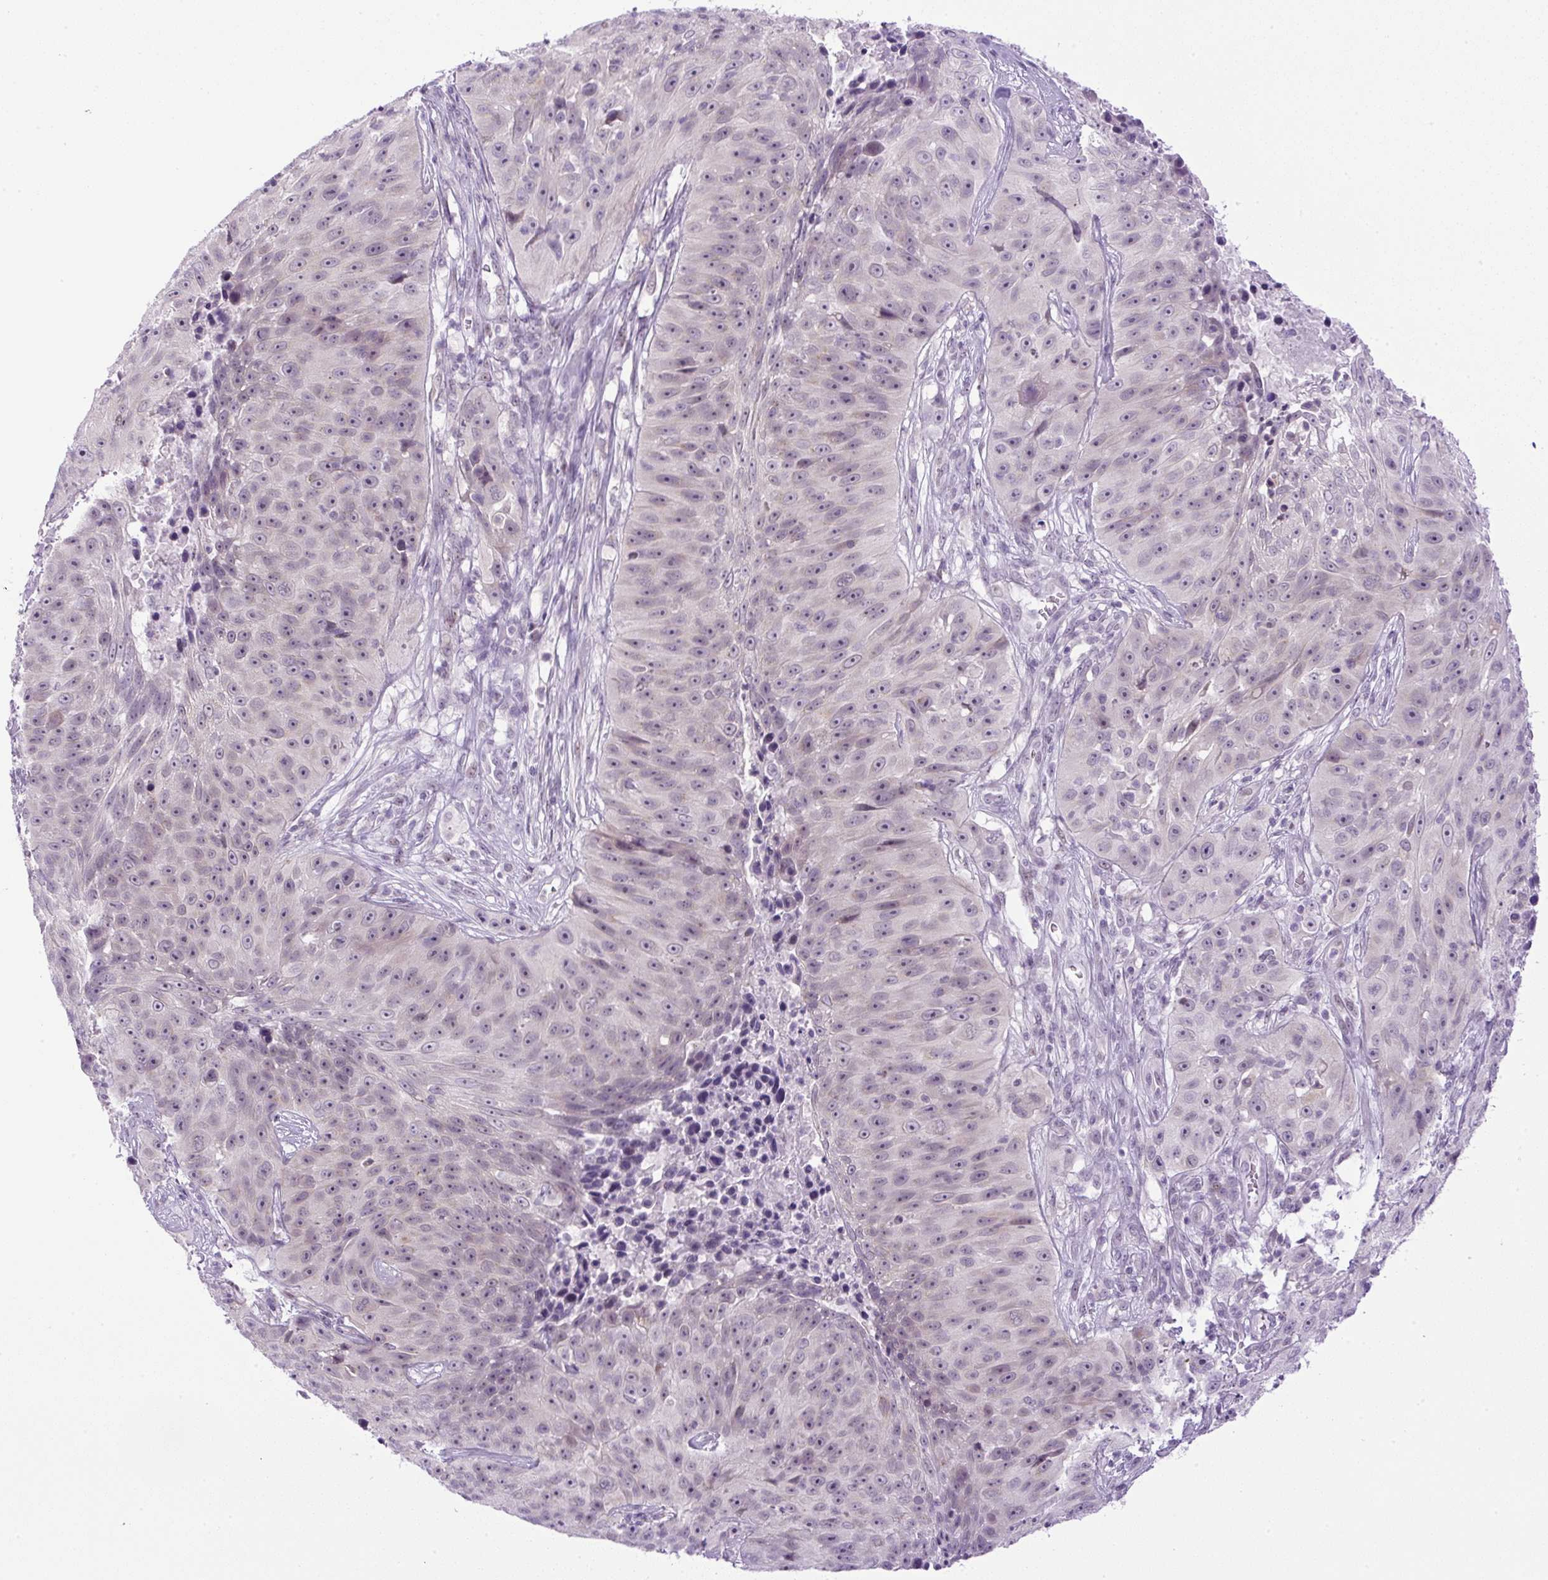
{"staining": {"intensity": "negative", "quantity": "none", "location": "none"}, "tissue": "skin cancer", "cell_type": "Tumor cells", "image_type": "cancer", "snomed": [{"axis": "morphology", "description": "Squamous cell carcinoma, NOS"}, {"axis": "topography", "description": "Skin"}], "caption": "This image is of squamous cell carcinoma (skin) stained with immunohistochemistry to label a protein in brown with the nuclei are counter-stained blue. There is no expression in tumor cells.", "gene": "RHBDD2", "patient": {"sex": "female", "age": 87}}